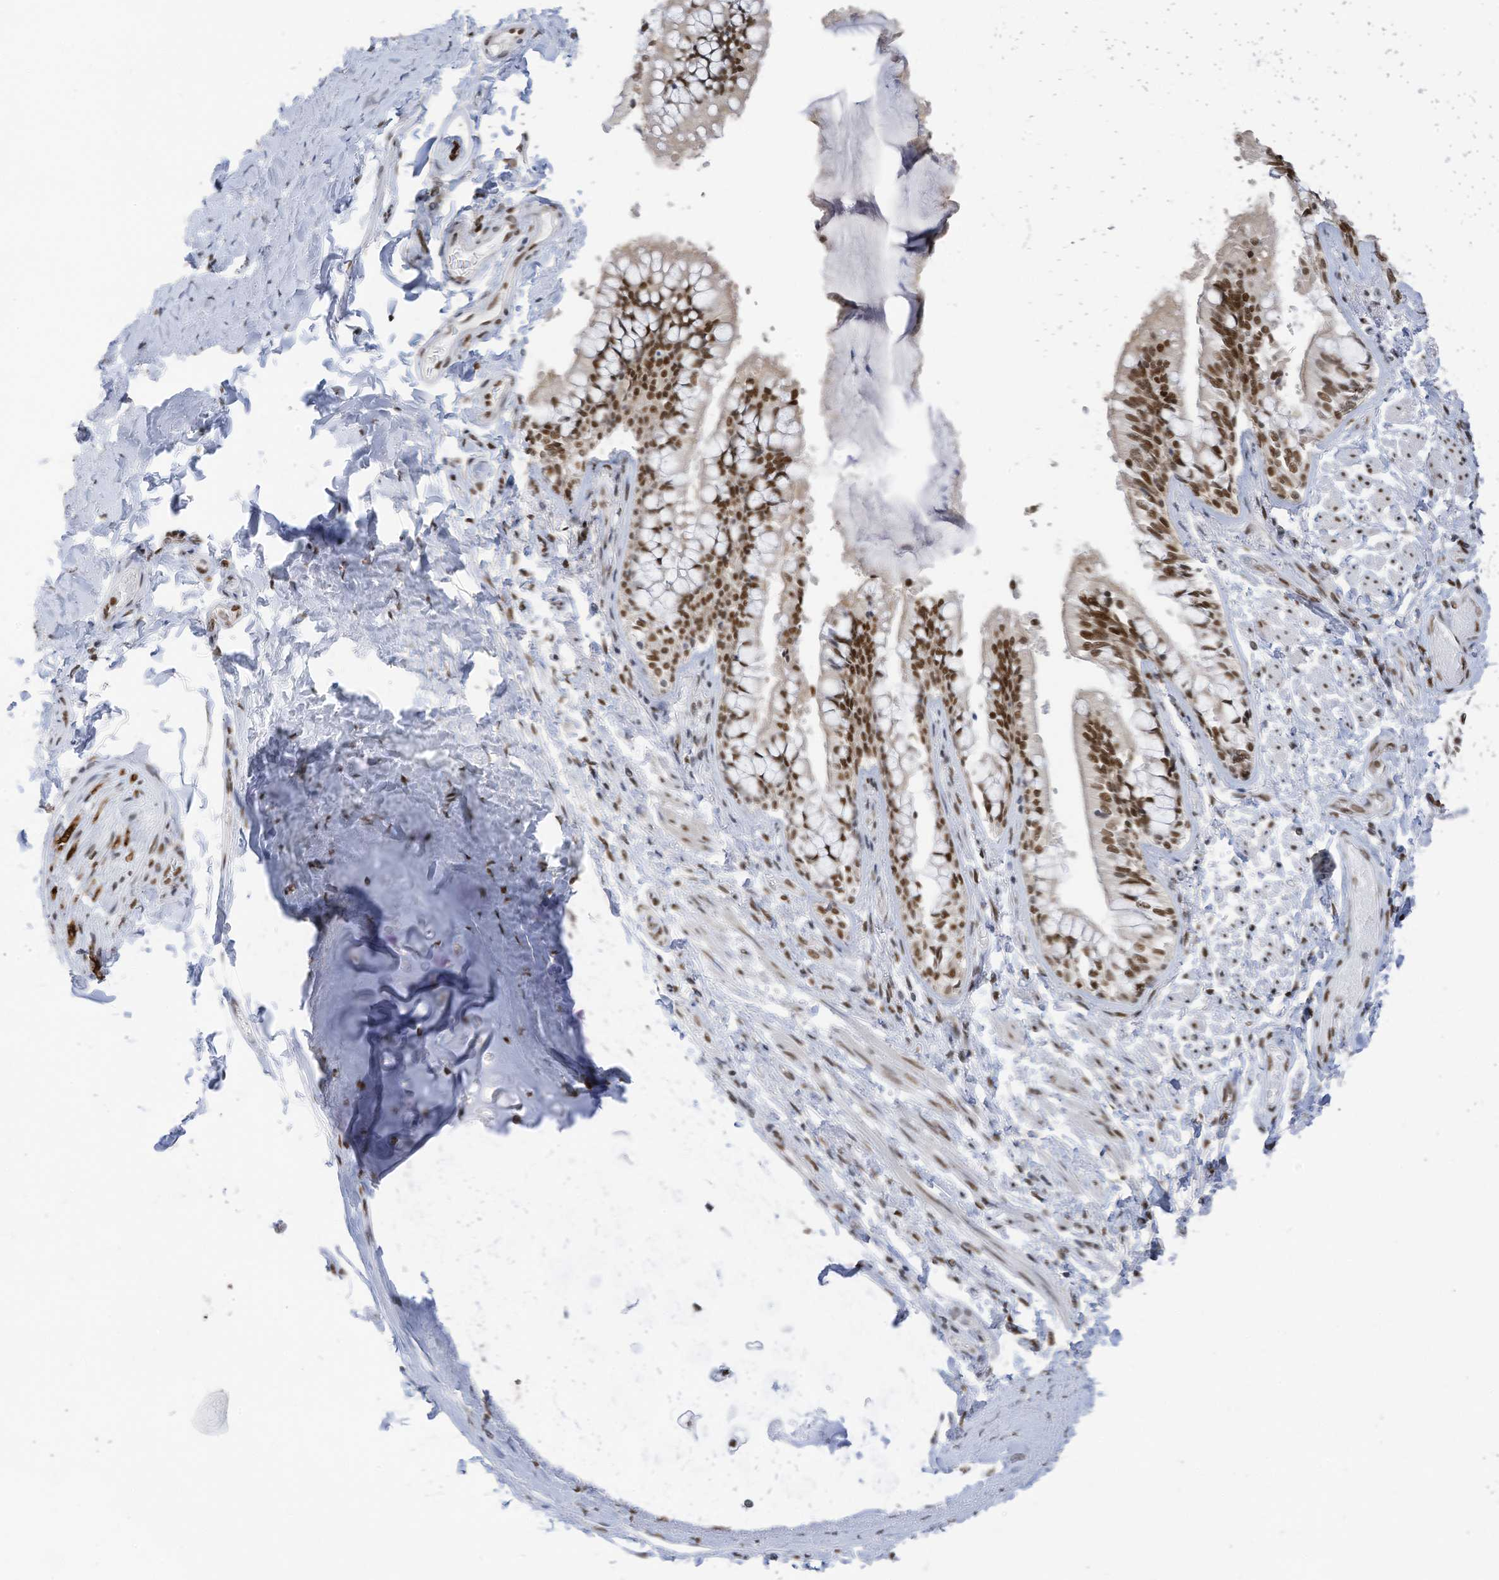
{"staining": {"intensity": "moderate", "quantity": ">75%", "location": "nuclear"}, "tissue": "bronchus", "cell_type": "Respiratory epithelial cells", "image_type": "normal", "snomed": [{"axis": "morphology", "description": "Normal tissue, NOS"}, {"axis": "morphology", "description": "Inflammation, NOS"}, {"axis": "topography", "description": "Lung"}], "caption": "Bronchus stained with immunohistochemistry (IHC) displays moderate nuclear expression in approximately >75% of respiratory epithelial cells. Immunohistochemistry (ihc) stains the protein in brown and the nuclei are stained blue.", "gene": "KHSRP", "patient": {"sex": "female", "age": 46}}